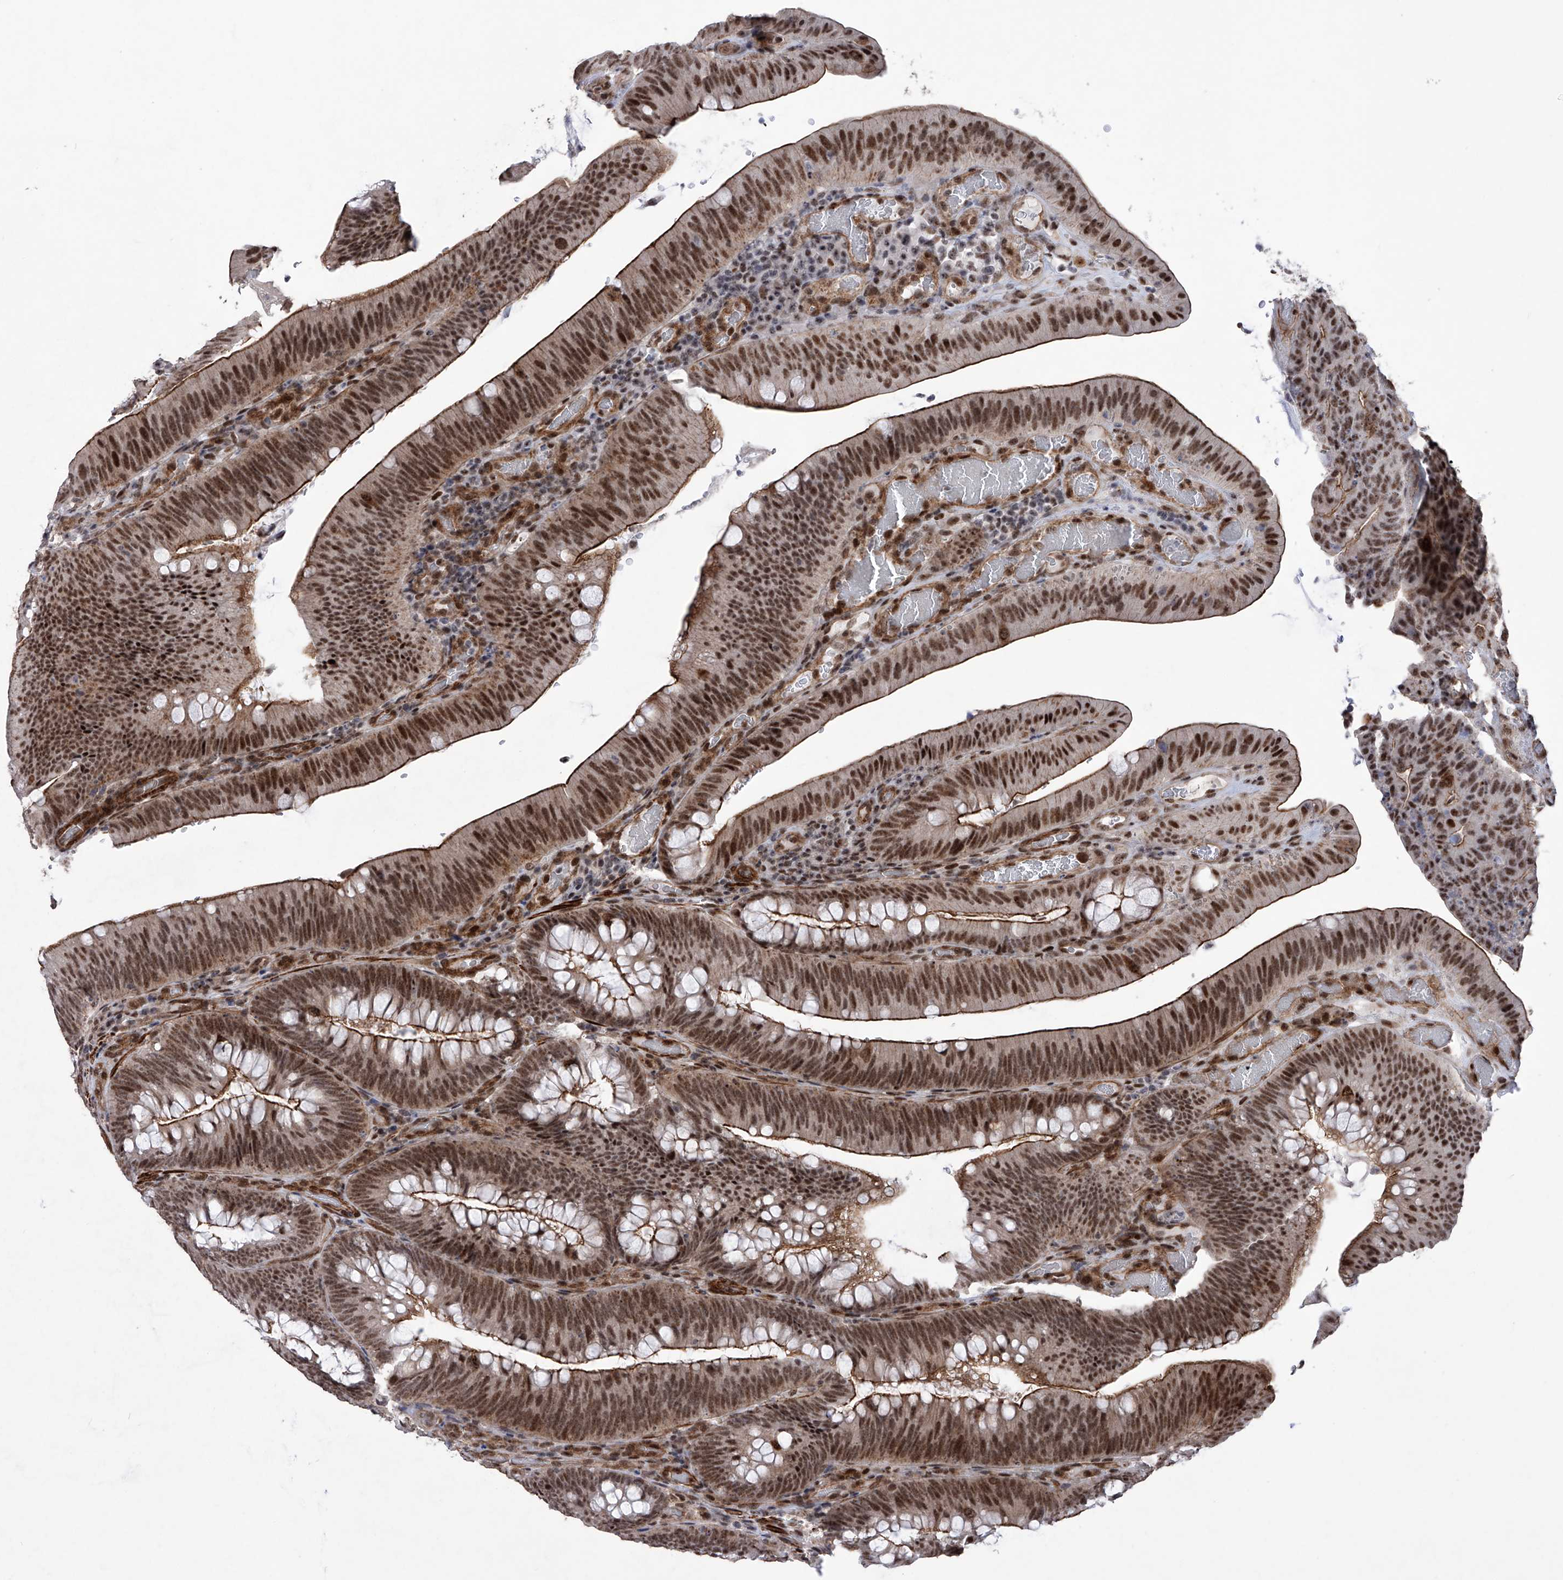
{"staining": {"intensity": "strong", "quantity": ">75%", "location": "cytoplasmic/membranous,nuclear"}, "tissue": "colorectal cancer", "cell_type": "Tumor cells", "image_type": "cancer", "snomed": [{"axis": "morphology", "description": "Normal tissue, NOS"}, {"axis": "topography", "description": "Colon"}], "caption": "Protein staining of colorectal cancer tissue demonstrates strong cytoplasmic/membranous and nuclear positivity in about >75% of tumor cells.", "gene": "NFATC4", "patient": {"sex": "female", "age": 82}}